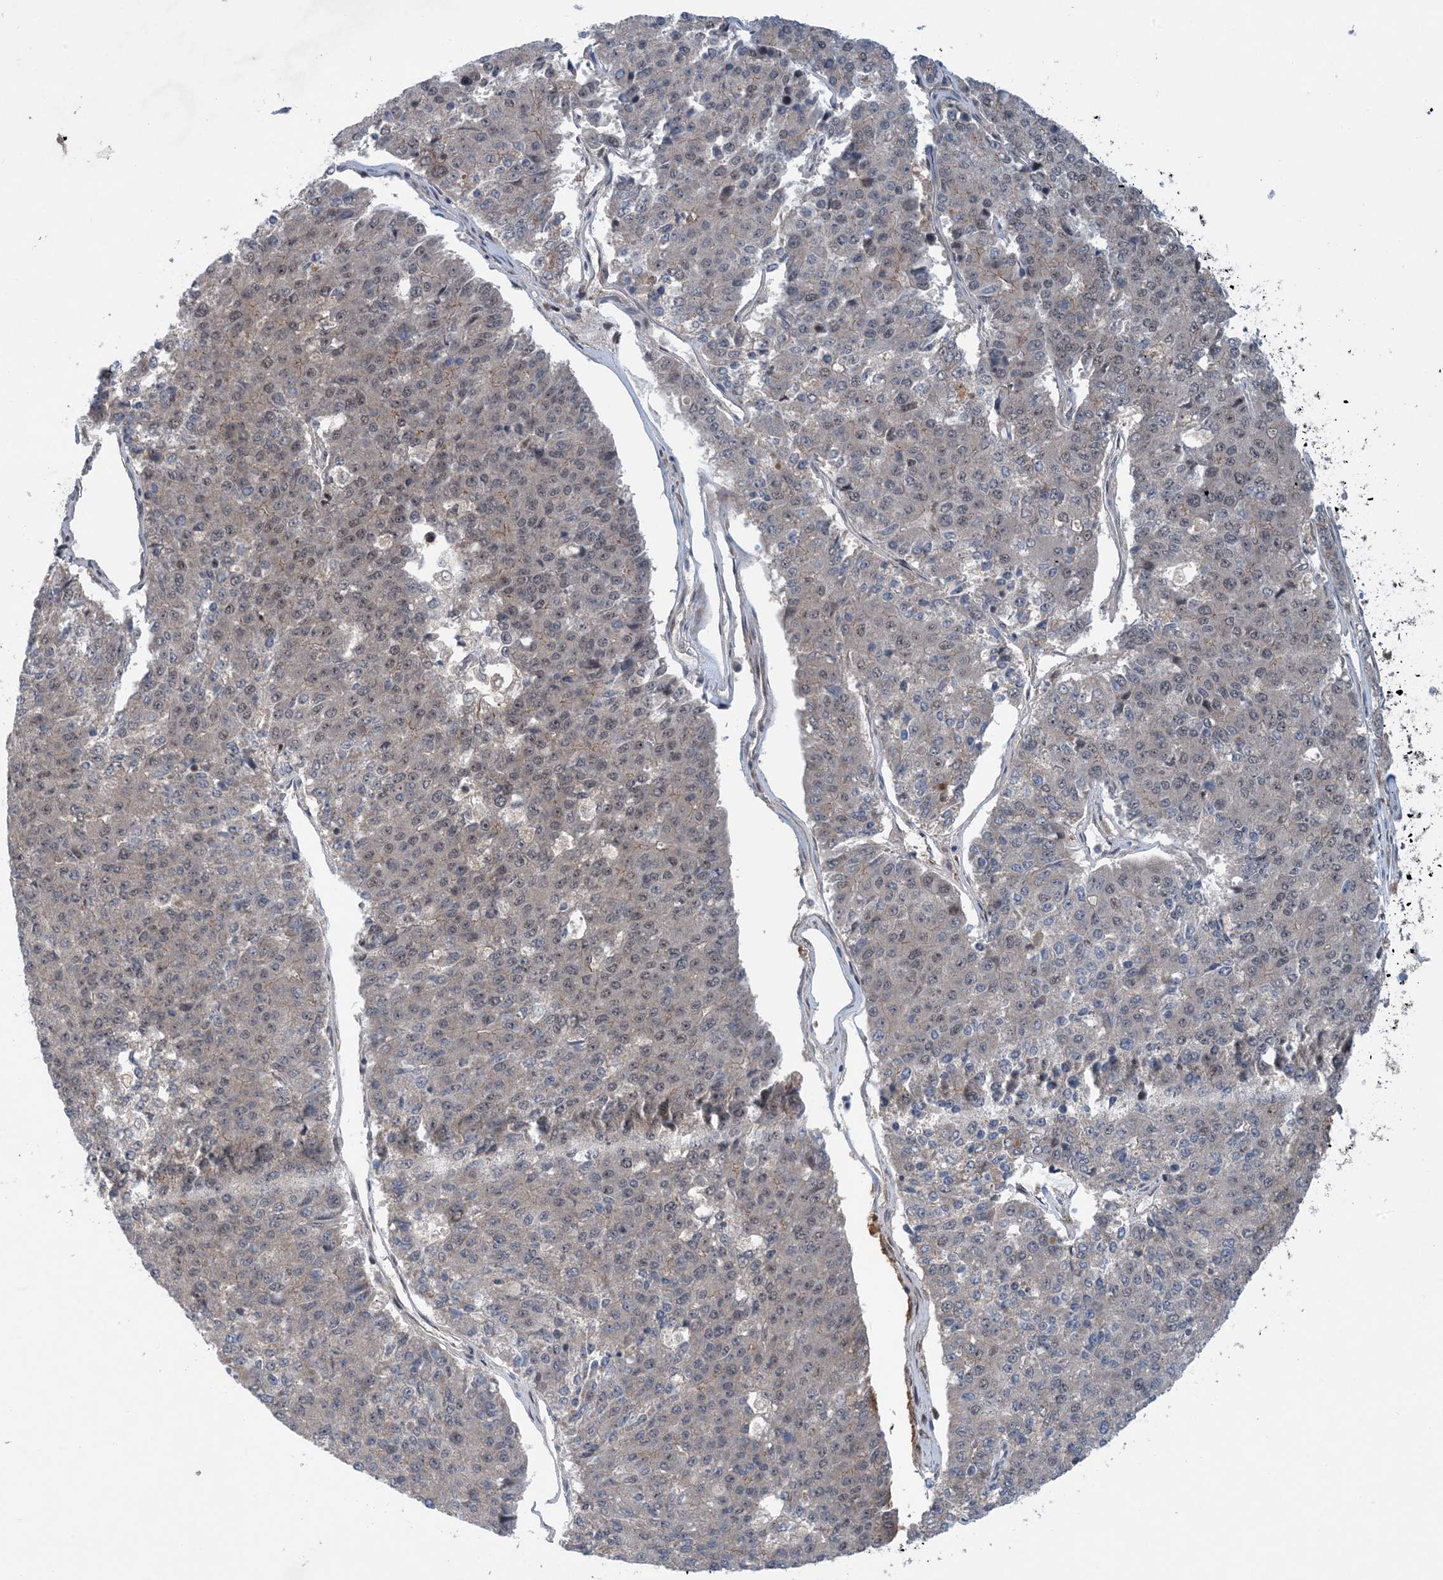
{"staining": {"intensity": "negative", "quantity": "none", "location": "none"}, "tissue": "pancreatic cancer", "cell_type": "Tumor cells", "image_type": "cancer", "snomed": [{"axis": "morphology", "description": "Adenocarcinoma, NOS"}, {"axis": "topography", "description": "Pancreas"}], "caption": "Immunohistochemistry micrograph of neoplastic tissue: human pancreatic cancer stained with DAB shows no significant protein expression in tumor cells.", "gene": "HEMK1", "patient": {"sex": "male", "age": 50}}